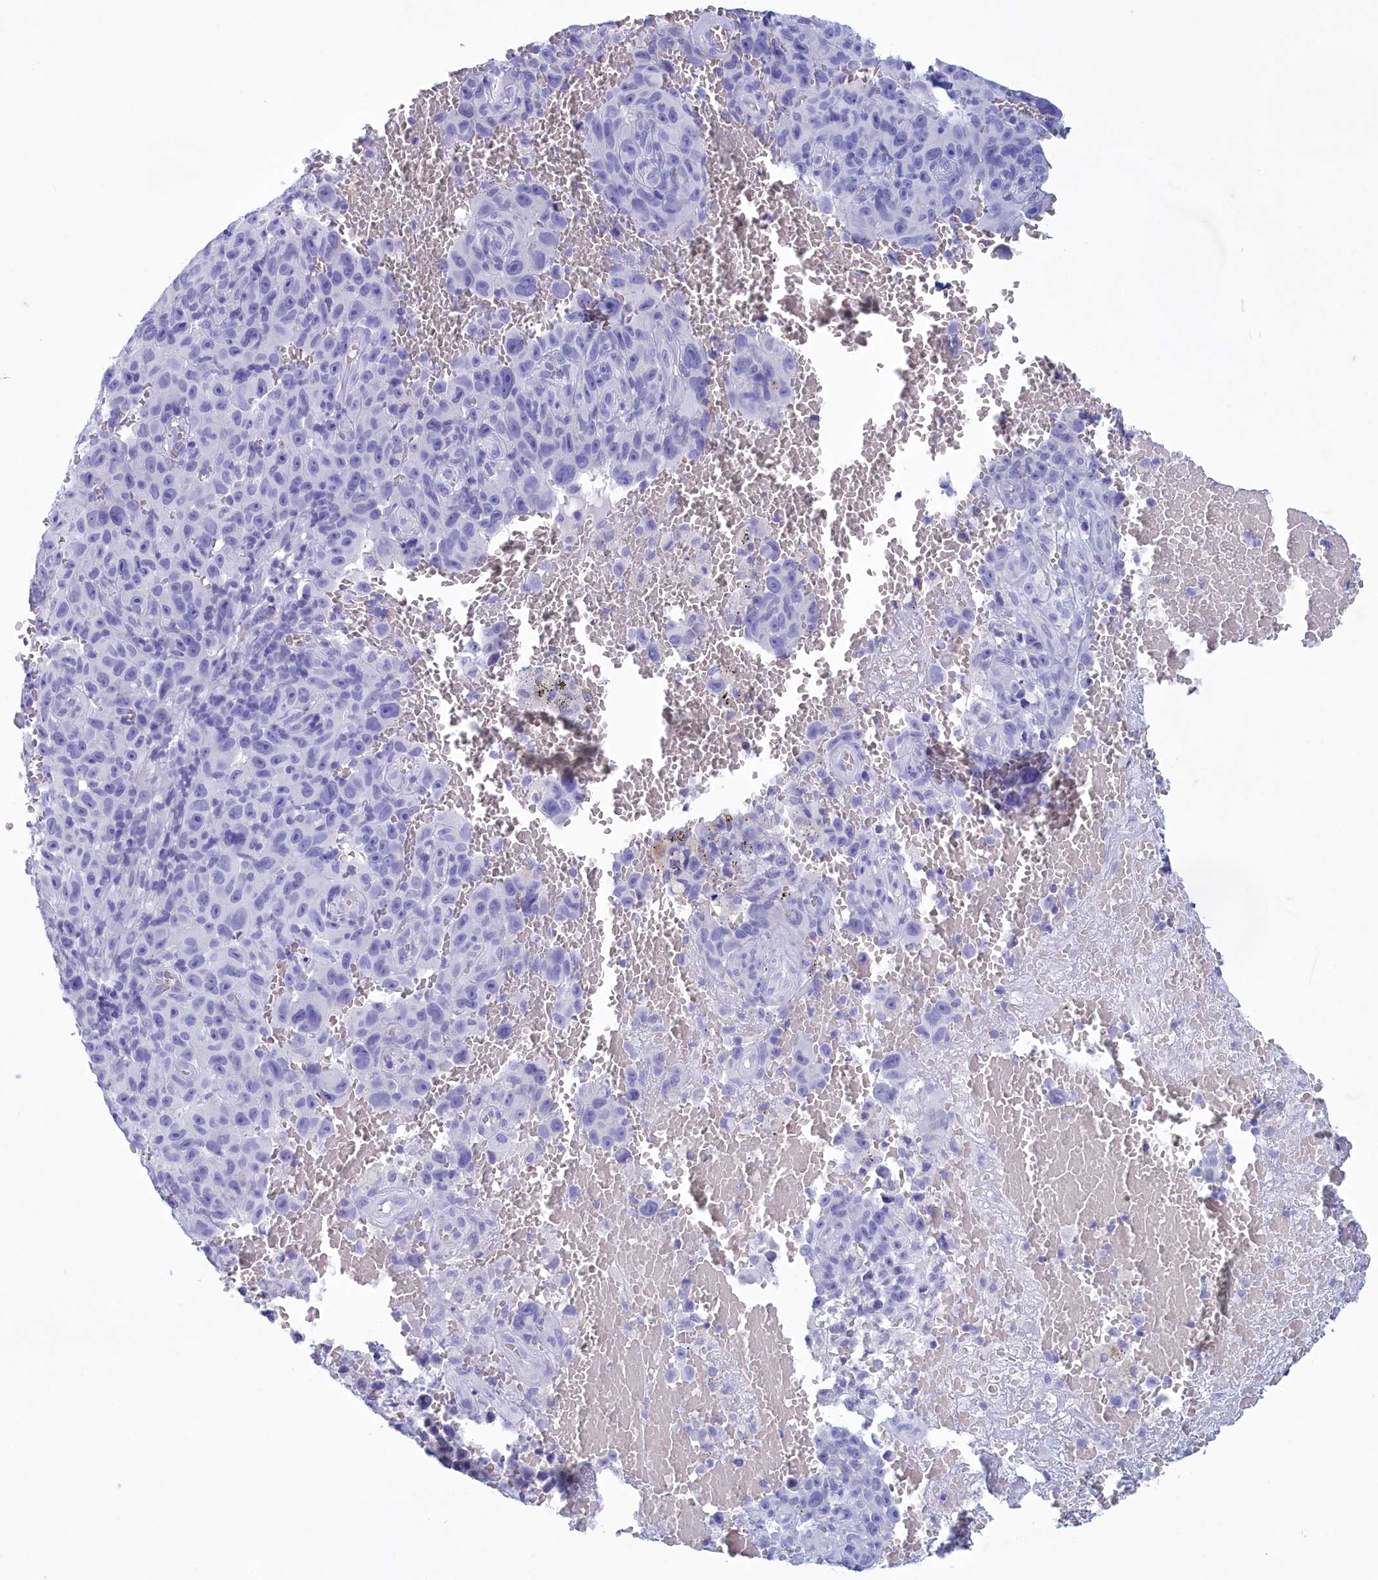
{"staining": {"intensity": "negative", "quantity": "none", "location": "none"}, "tissue": "melanoma", "cell_type": "Tumor cells", "image_type": "cancer", "snomed": [{"axis": "morphology", "description": "Malignant melanoma, NOS"}, {"axis": "topography", "description": "Skin"}], "caption": "Immunohistochemistry (IHC) micrograph of human malignant melanoma stained for a protein (brown), which demonstrates no positivity in tumor cells.", "gene": "TMEM97", "patient": {"sex": "female", "age": 82}}